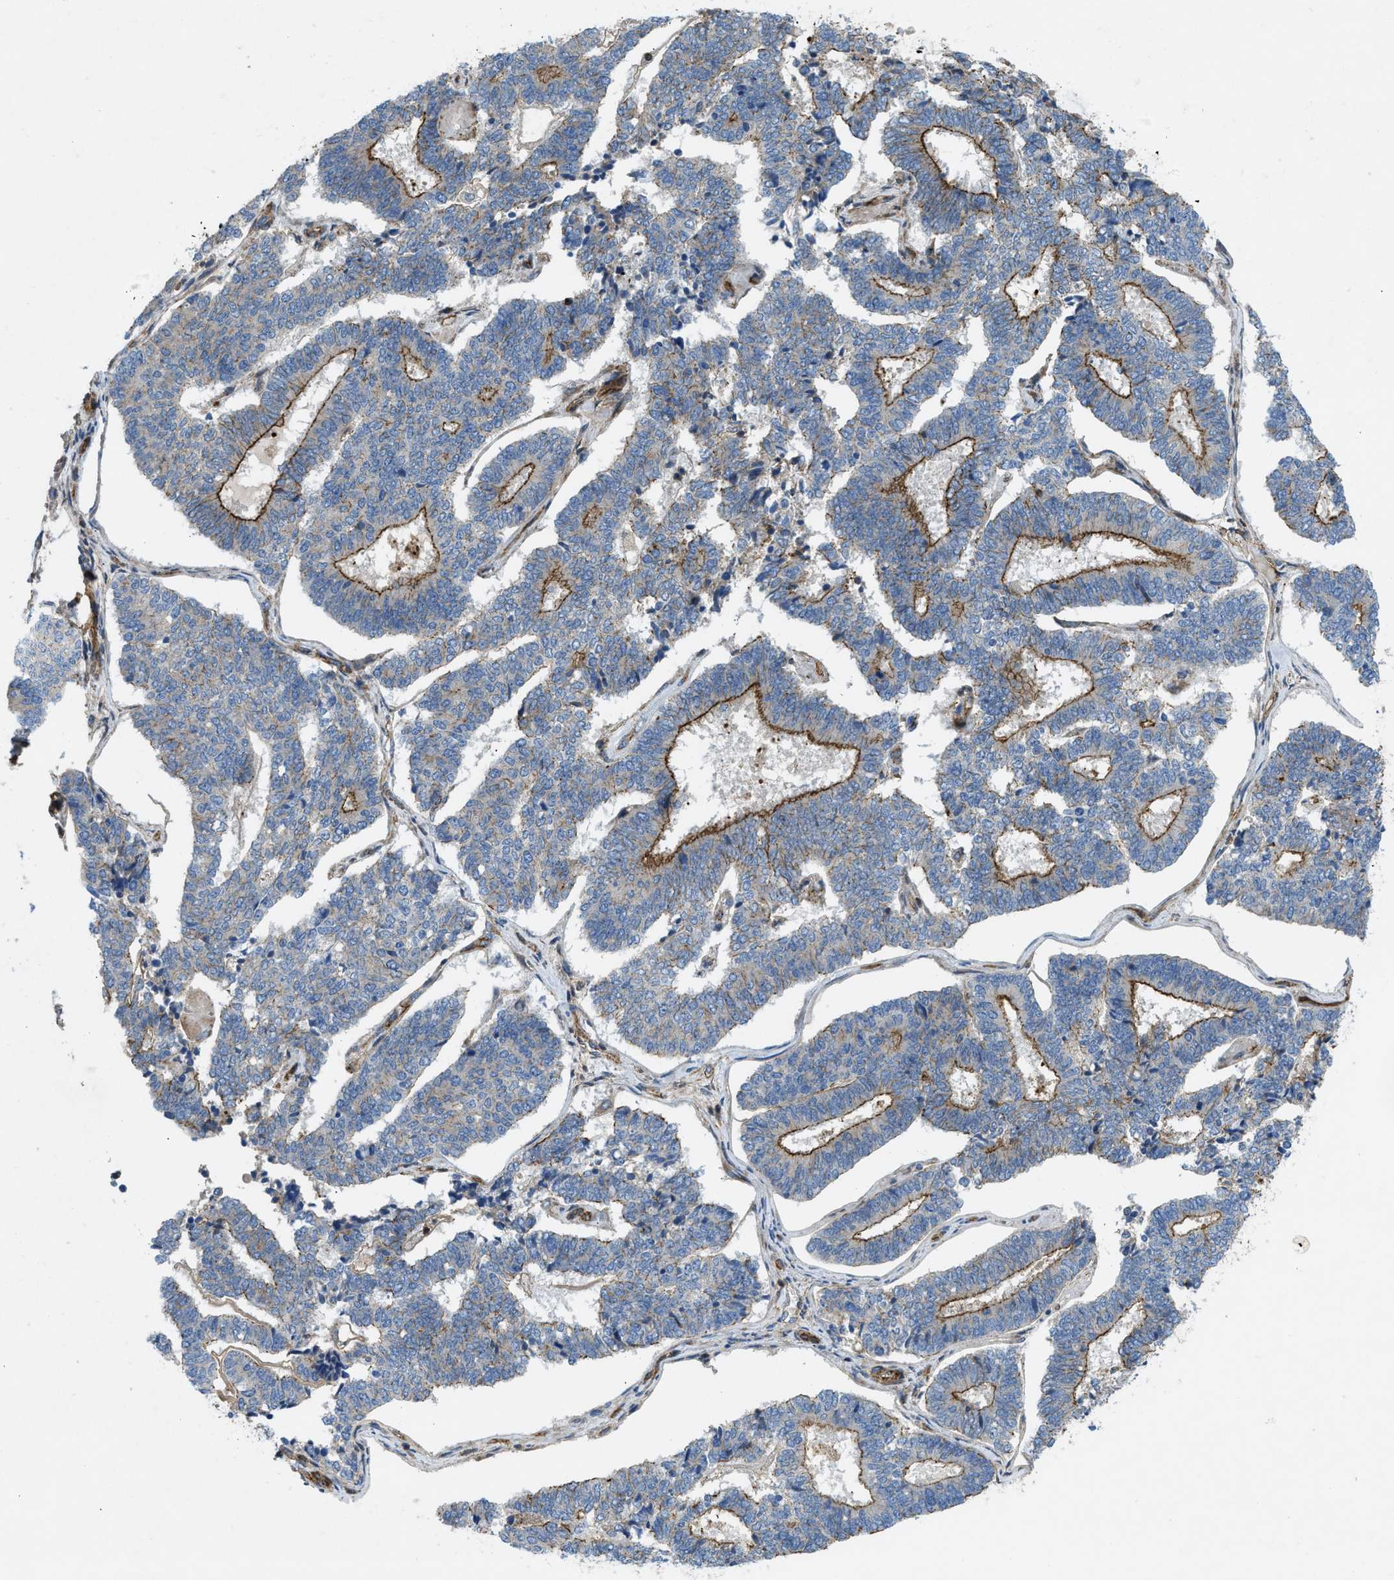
{"staining": {"intensity": "moderate", "quantity": "25%-75%", "location": "cytoplasmic/membranous"}, "tissue": "endometrial cancer", "cell_type": "Tumor cells", "image_type": "cancer", "snomed": [{"axis": "morphology", "description": "Adenocarcinoma, NOS"}, {"axis": "topography", "description": "Endometrium"}], "caption": "A brown stain highlights moderate cytoplasmic/membranous staining of a protein in human endometrial adenocarcinoma tumor cells. The staining was performed using DAB, with brown indicating positive protein expression. Nuclei are stained blue with hematoxylin.", "gene": "NYNRIN", "patient": {"sex": "female", "age": 70}}